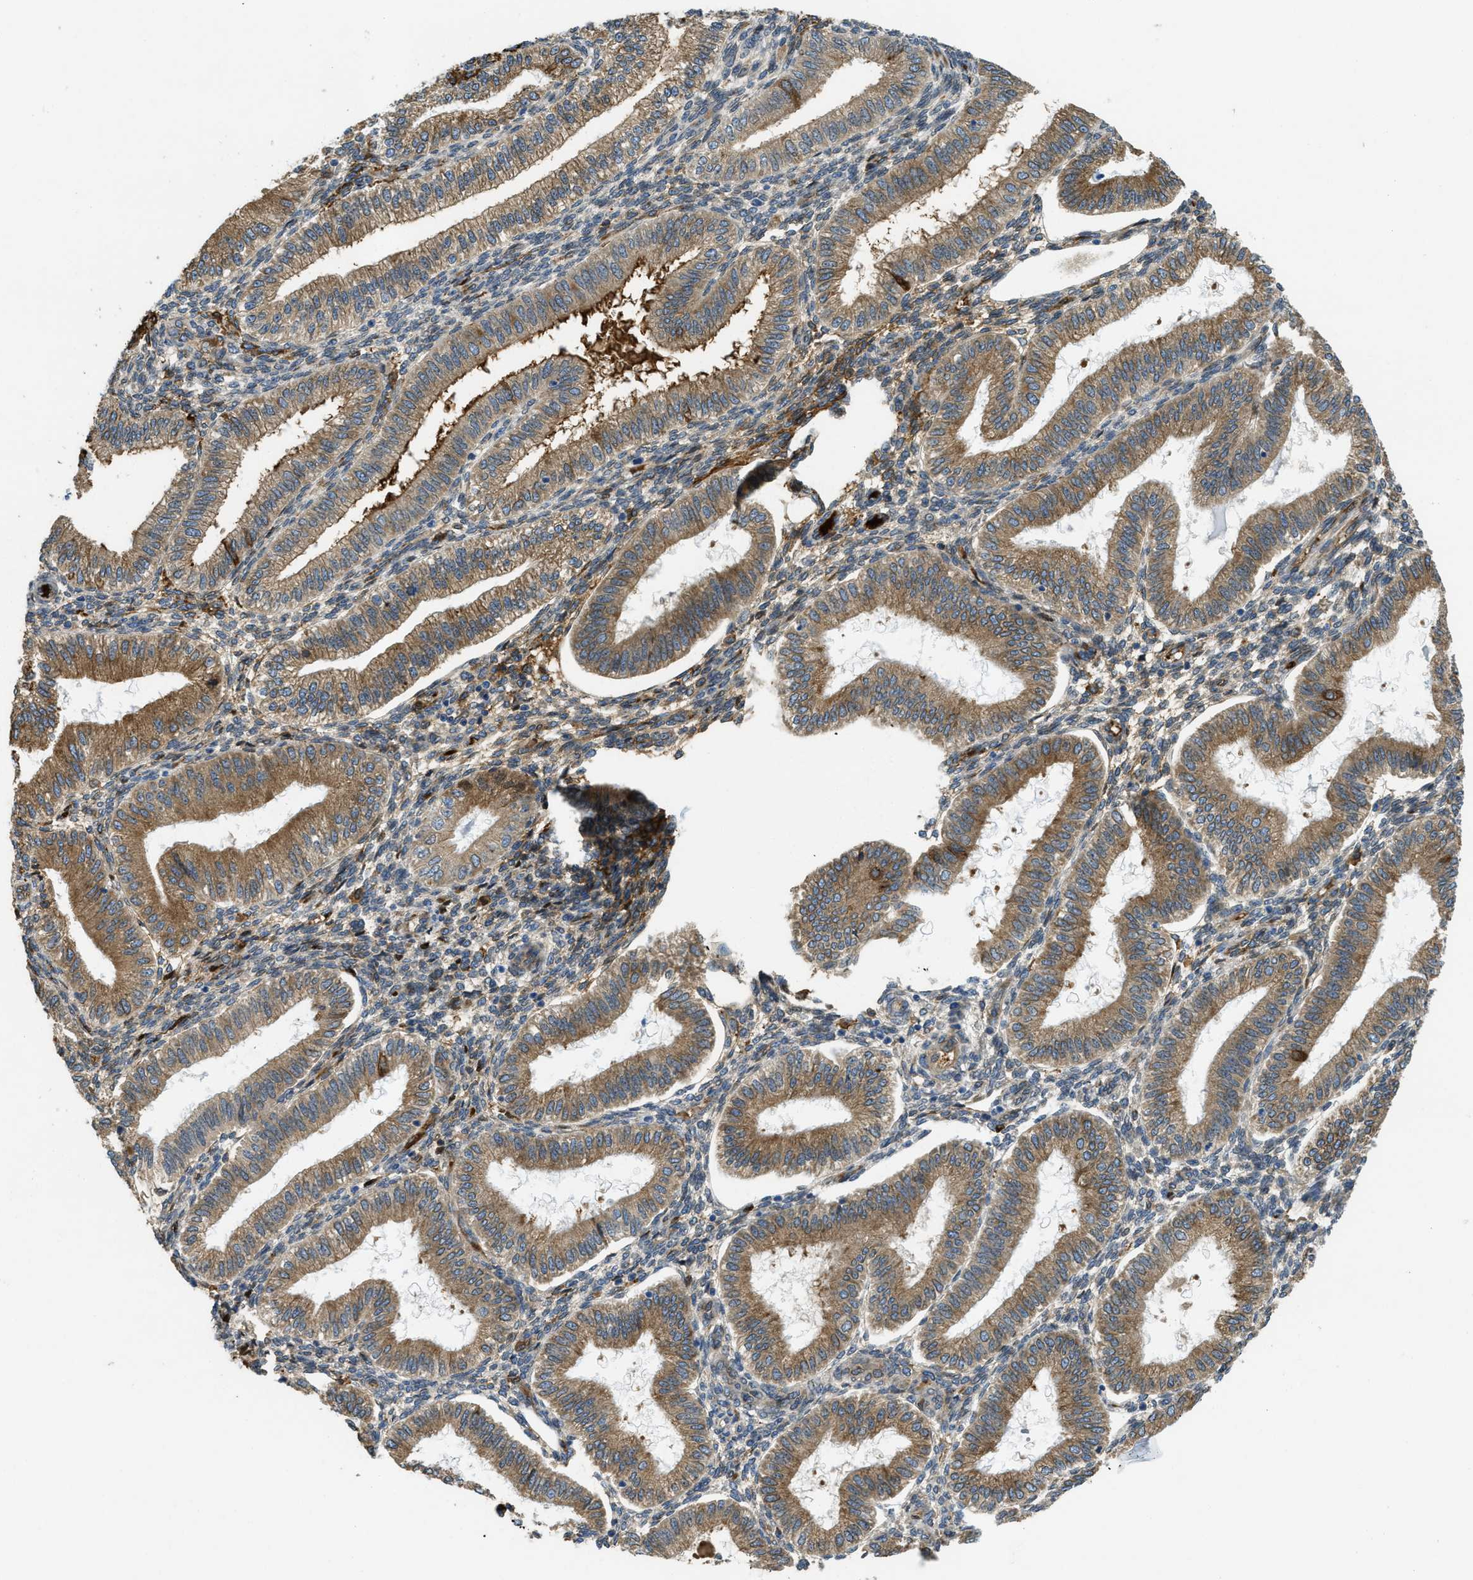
{"staining": {"intensity": "weak", "quantity": "25%-75%", "location": "cytoplasmic/membranous"}, "tissue": "endometrium", "cell_type": "Cells in endometrial stroma", "image_type": "normal", "snomed": [{"axis": "morphology", "description": "Normal tissue, NOS"}, {"axis": "topography", "description": "Endometrium"}], "caption": "Immunohistochemical staining of normal human endometrium displays 25%-75% levels of weak cytoplasmic/membranous protein staining in approximately 25%-75% of cells in endometrial stroma.", "gene": "MPDU1", "patient": {"sex": "female", "age": 39}}